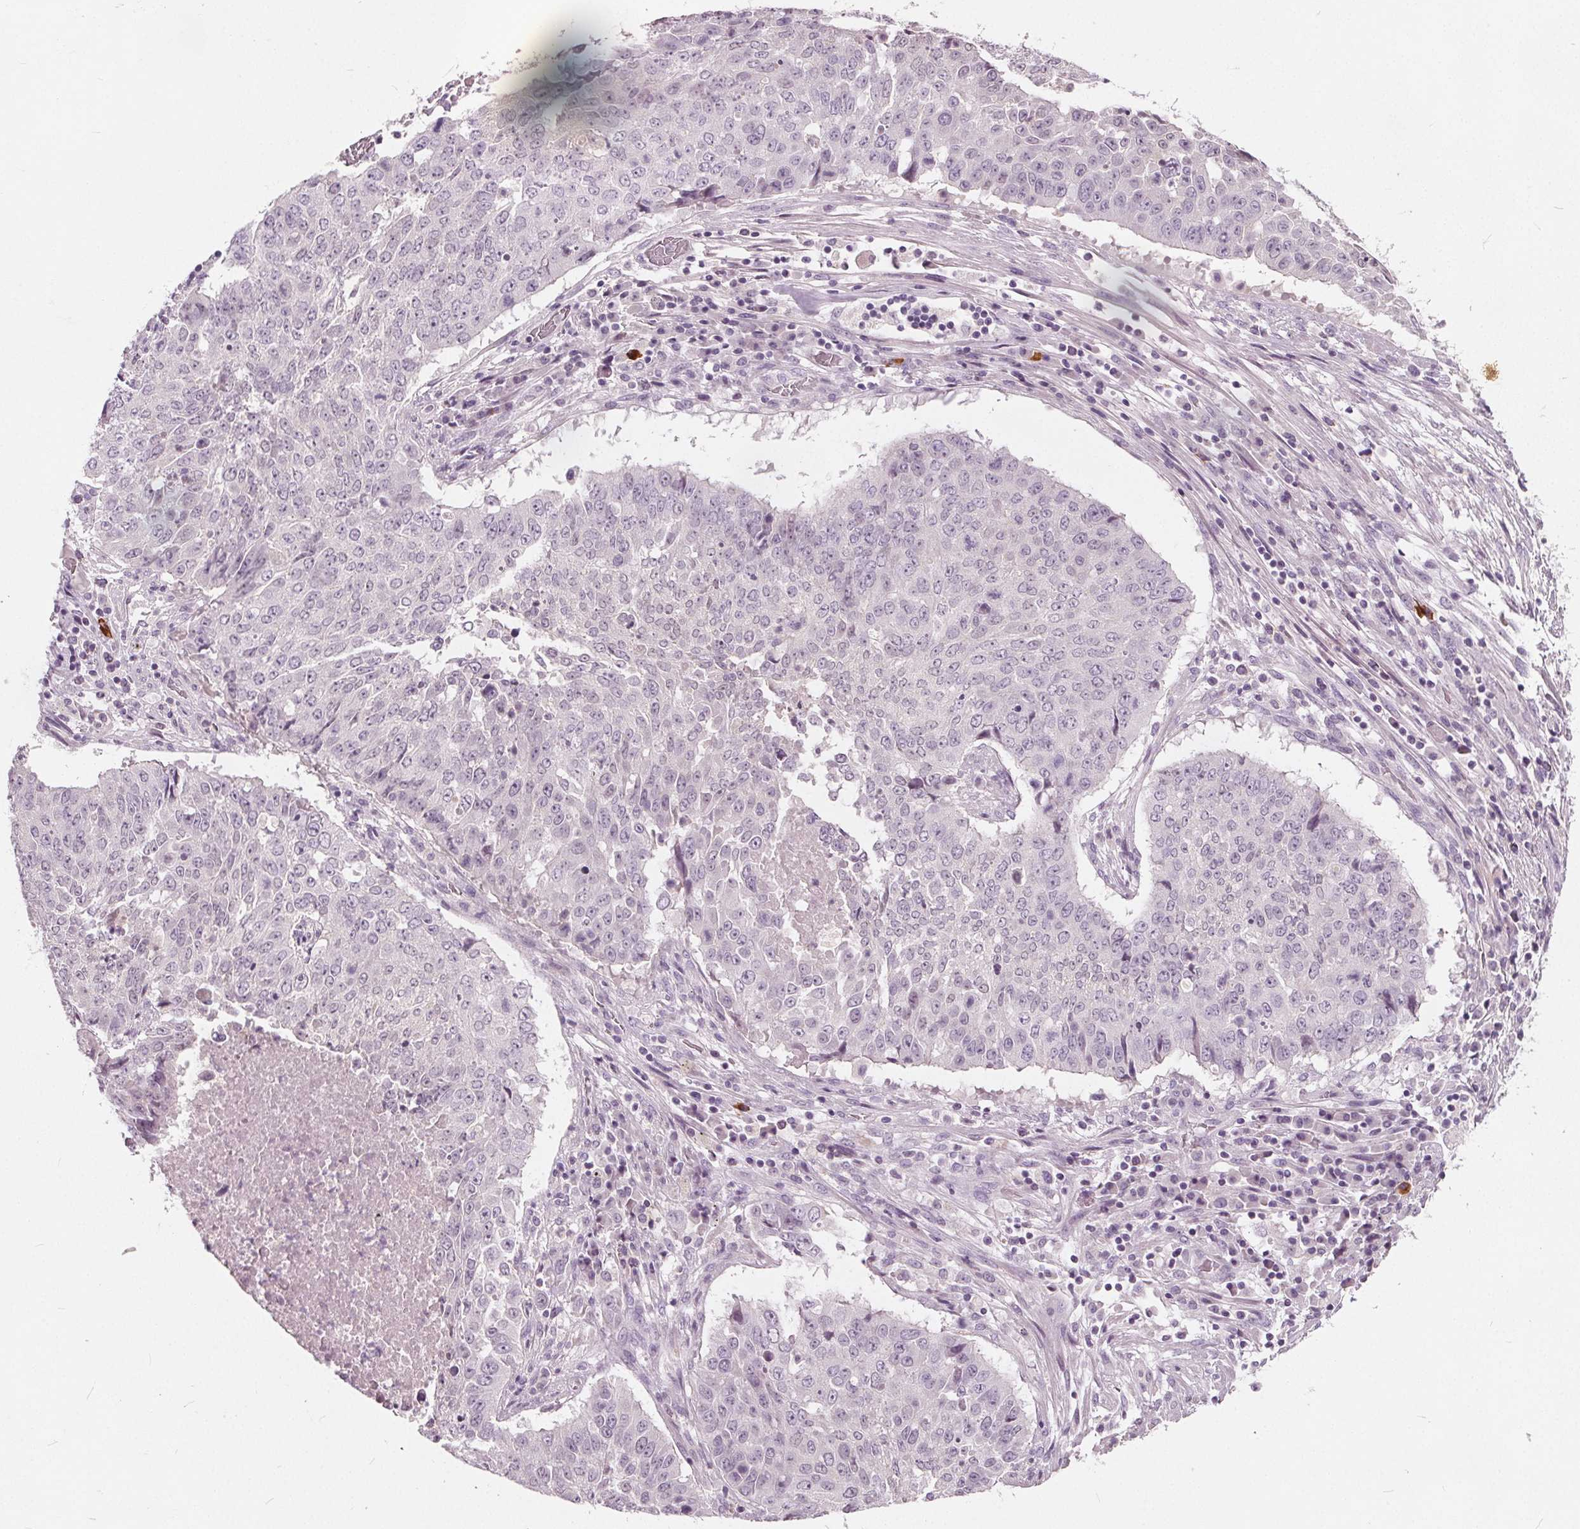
{"staining": {"intensity": "negative", "quantity": "none", "location": "none"}, "tissue": "lung cancer", "cell_type": "Tumor cells", "image_type": "cancer", "snomed": [{"axis": "morphology", "description": "Normal tissue, NOS"}, {"axis": "morphology", "description": "Squamous cell carcinoma, NOS"}, {"axis": "topography", "description": "Bronchus"}, {"axis": "topography", "description": "Lung"}], "caption": "Tumor cells are negative for brown protein staining in lung cancer.", "gene": "TKFC", "patient": {"sex": "male", "age": 64}}